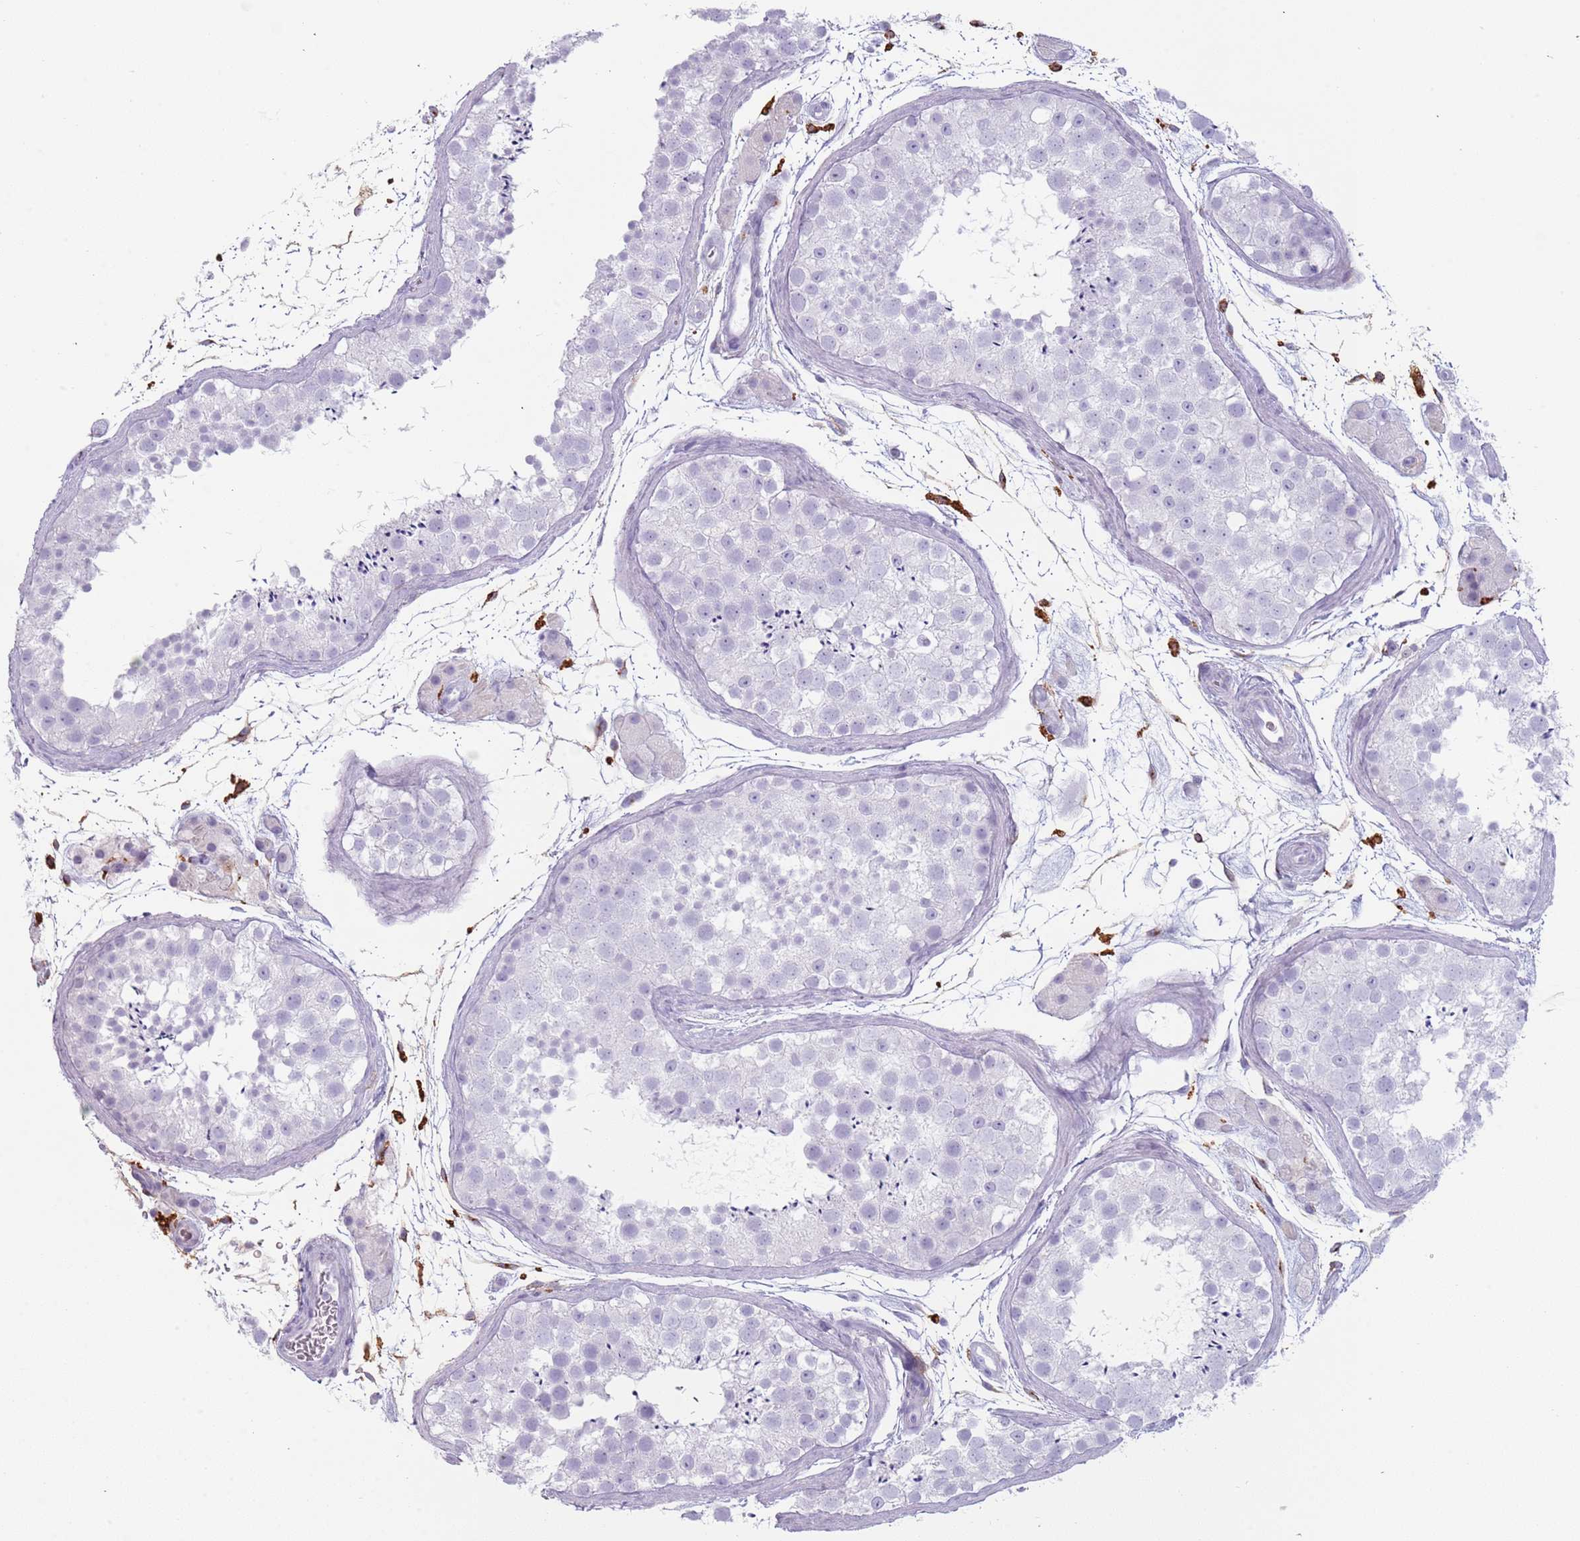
{"staining": {"intensity": "negative", "quantity": "none", "location": "none"}, "tissue": "testis", "cell_type": "Cells in seminiferous ducts", "image_type": "normal", "snomed": [{"axis": "morphology", "description": "Normal tissue, NOS"}, {"axis": "topography", "description": "Testis"}], "caption": "The photomicrograph shows no staining of cells in seminiferous ducts in normal testis.", "gene": "COLEC12", "patient": {"sex": "male", "age": 41}}